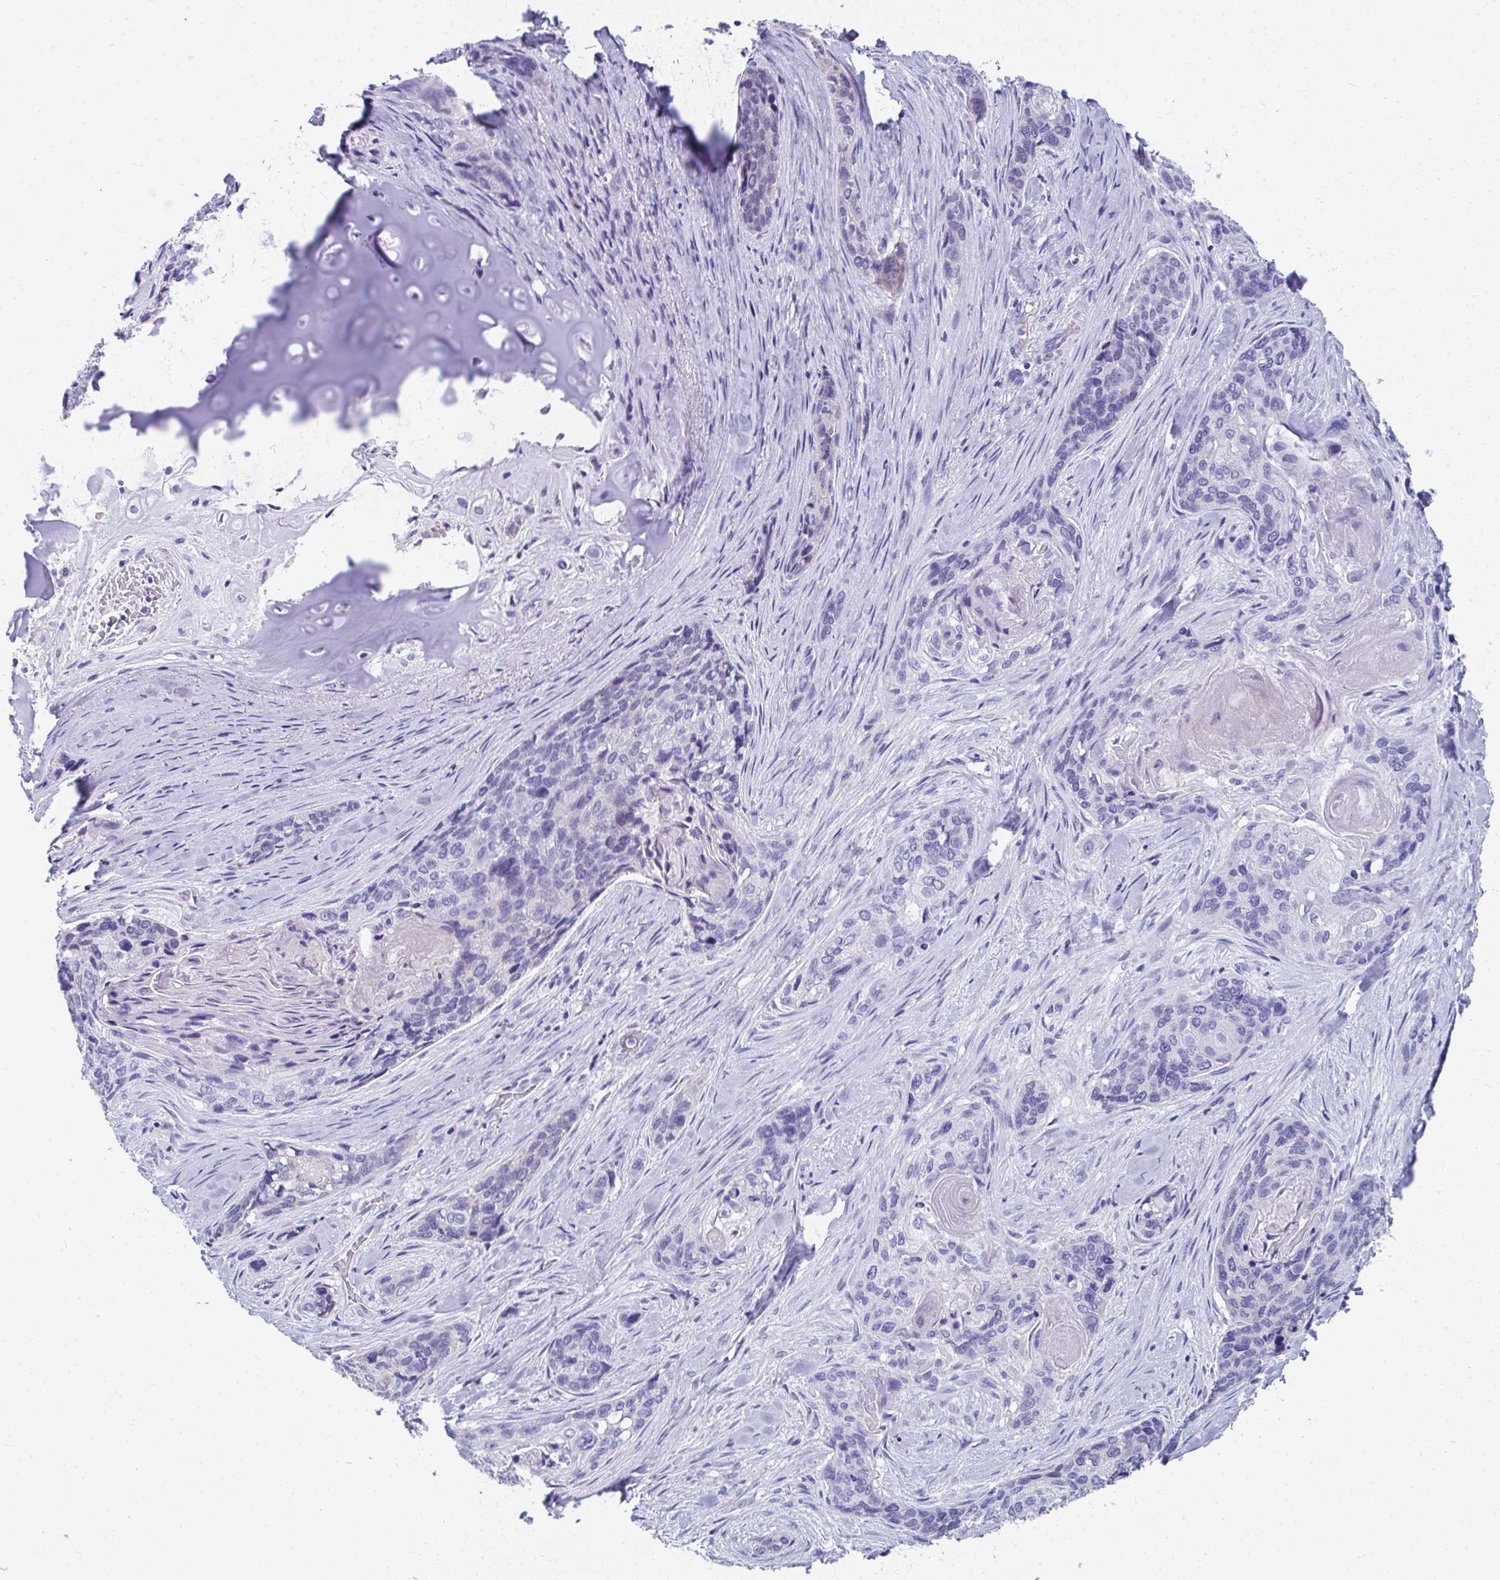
{"staining": {"intensity": "weak", "quantity": "<25%", "location": "cytoplasmic/membranous"}, "tissue": "lung cancer", "cell_type": "Tumor cells", "image_type": "cancer", "snomed": [{"axis": "morphology", "description": "Squamous cell carcinoma, NOS"}, {"axis": "morphology", "description": "Squamous cell carcinoma, metastatic, NOS"}, {"axis": "topography", "description": "Lymph node"}, {"axis": "topography", "description": "Lung"}], "caption": "A histopathology image of human squamous cell carcinoma (lung) is negative for staining in tumor cells. The staining was performed using DAB (3,3'-diaminobenzidine) to visualize the protein expression in brown, while the nuclei were stained in blue with hematoxylin (Magnification: 20x).", "gene": "COA5", "patient": {"sex": "male", "age": 41}}